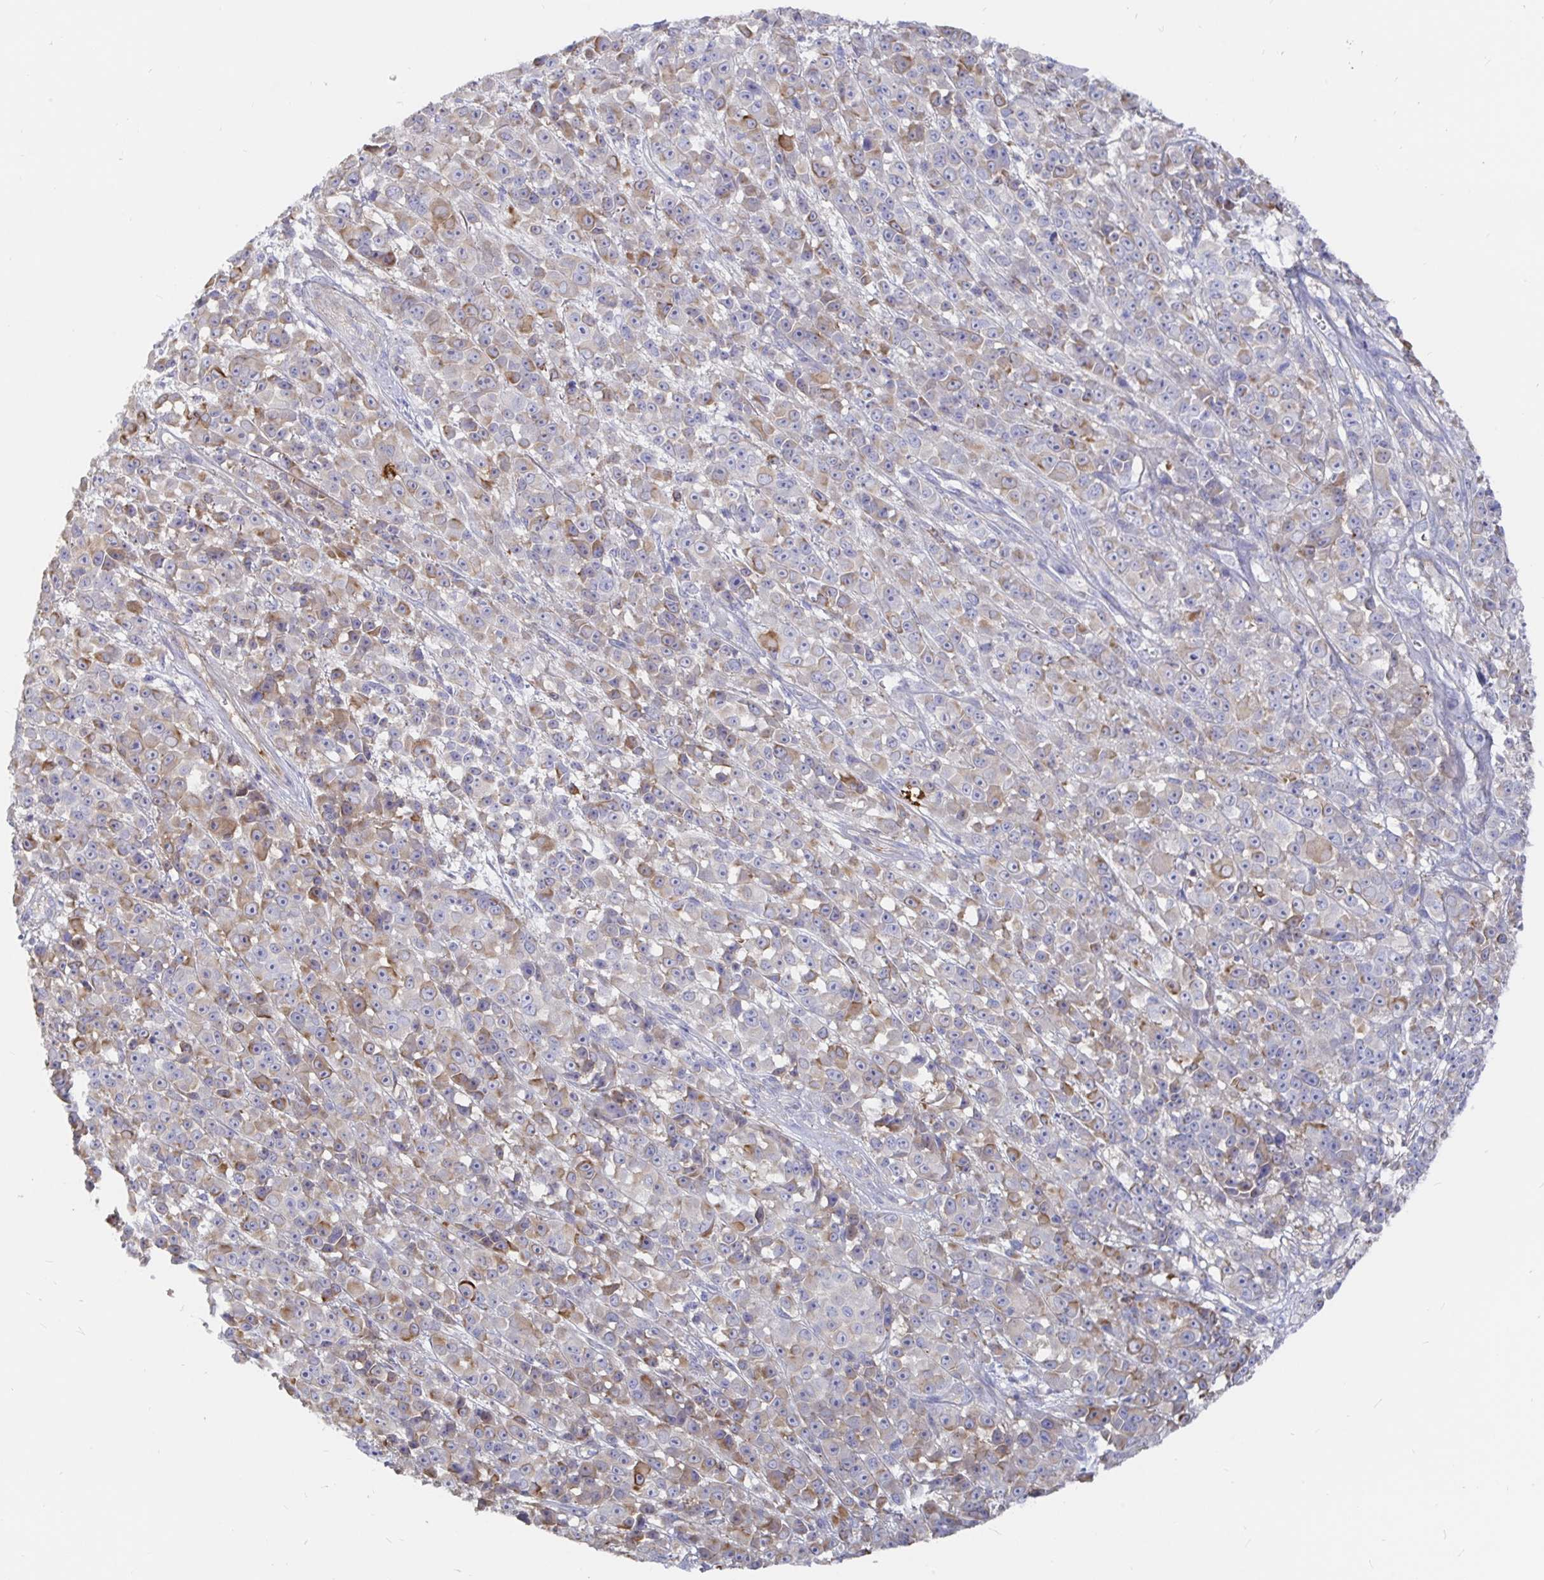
{"staining": {"intensity": "weak", "quantity": "<25%", "location": "cytoplasmic/membranous"}, "tissue": "melanoma", "cell_type": "Tumor cells", "image_type": "cancer", "snomed": [{"axis": "morphology", "description": "Malignant melanoma, NOS"}, {"axis": "topography", "description": "Skin"}, {"axis": "topography", "description": "Skin of back"}], "caption": "Tumor cells are negative for protein expression in human malignant melanoma.", "gene": "KCTD19", "patient": {"sex": "male", "age": 91}}